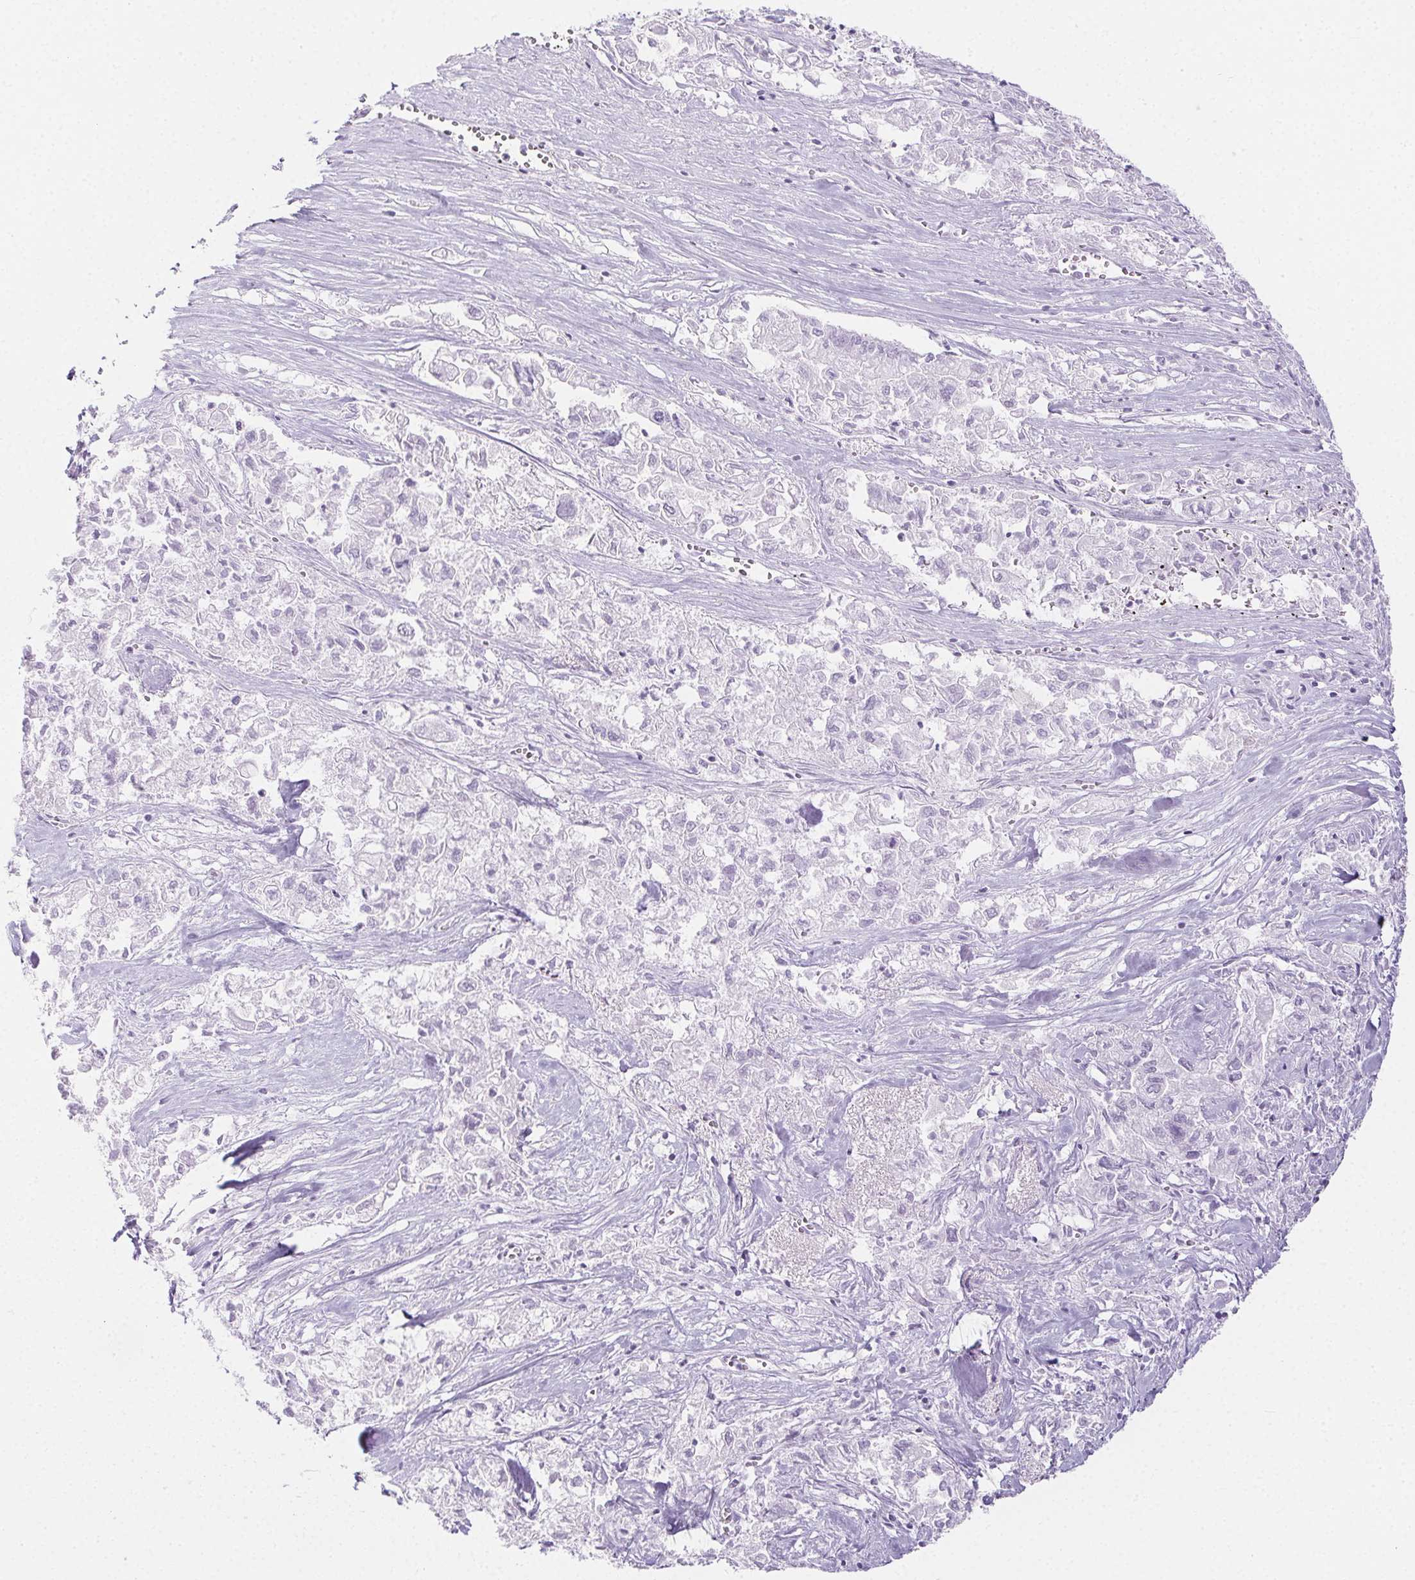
{"staining": {"intensity": "negative", "quantity": "none", "location": "none"}, "tissue": "pancreatic cancer", "cell_type": "Tumor cells", "image_type": "cancer", "snomed": [{"axis": "morphology", "description": "Adenocarcinoma, NOS"}, {"axis": "topography", "description": "Pancreas"}], "caption": "Immunohistochemistry (IHC) of pancreatic cancer exhibits no staining in tumor cells.", "gene": "PI3", "patient": {"sex": "male", "age": 72}}